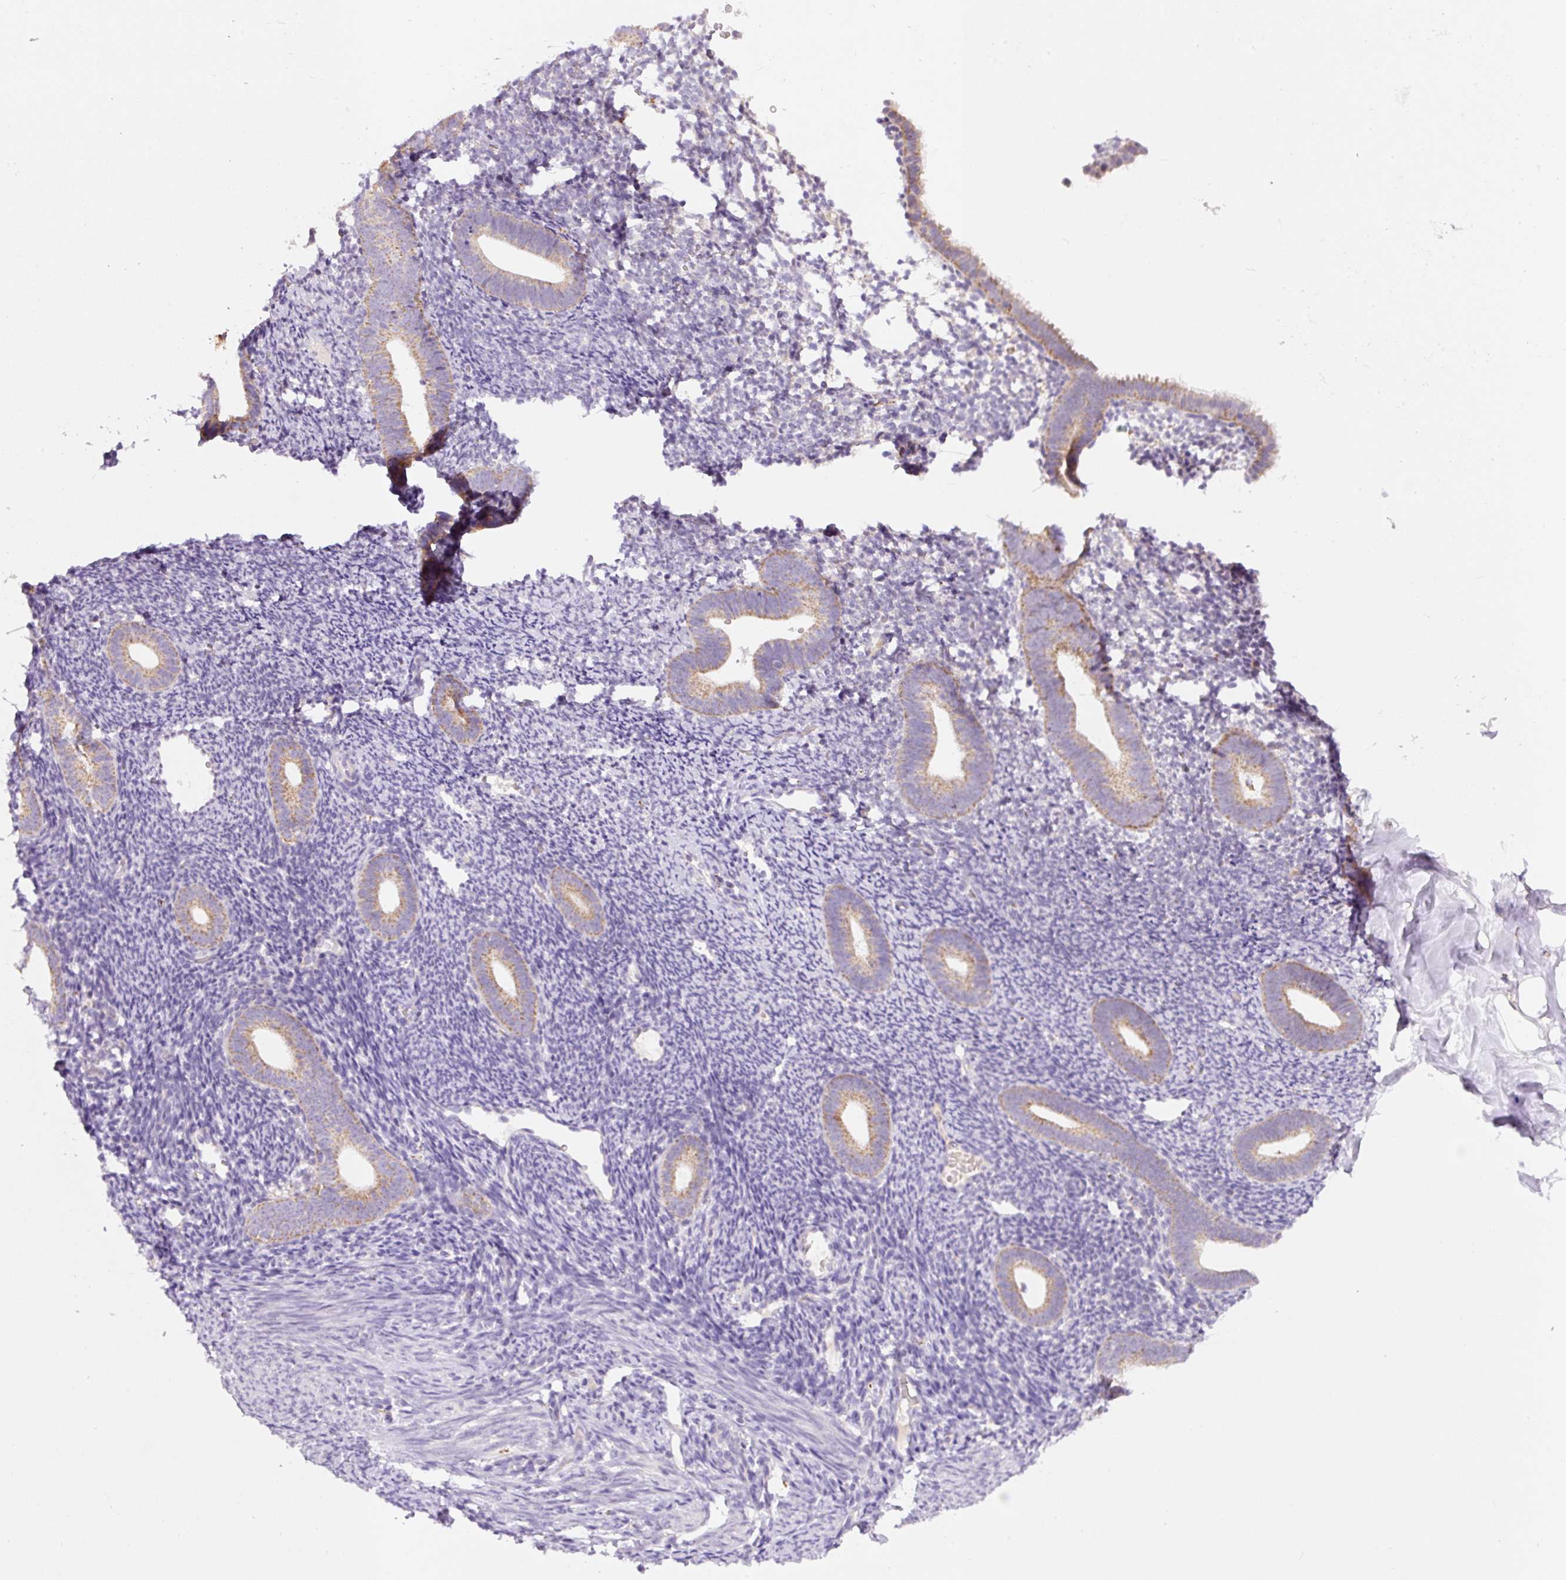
{"staining": {"intensity": "negative", "quantity": "none", "location": "none"}, "tissue": "endometrium", "cell_type": "Cells in endometrial stroma", "image_type": "normal", "snomed": [{"axis": "morphology", "description": "Normal tissue, NOS"}, {"axis": "topography", "description": "Endometrium"}], "caption": "This is an immunohistochemistry histopathology image of unremarkable human endometrium. There is no expression in cells in endometrial stroma.", "gene": "PCK2", "patient": {"sex": "female", "age": 39}}